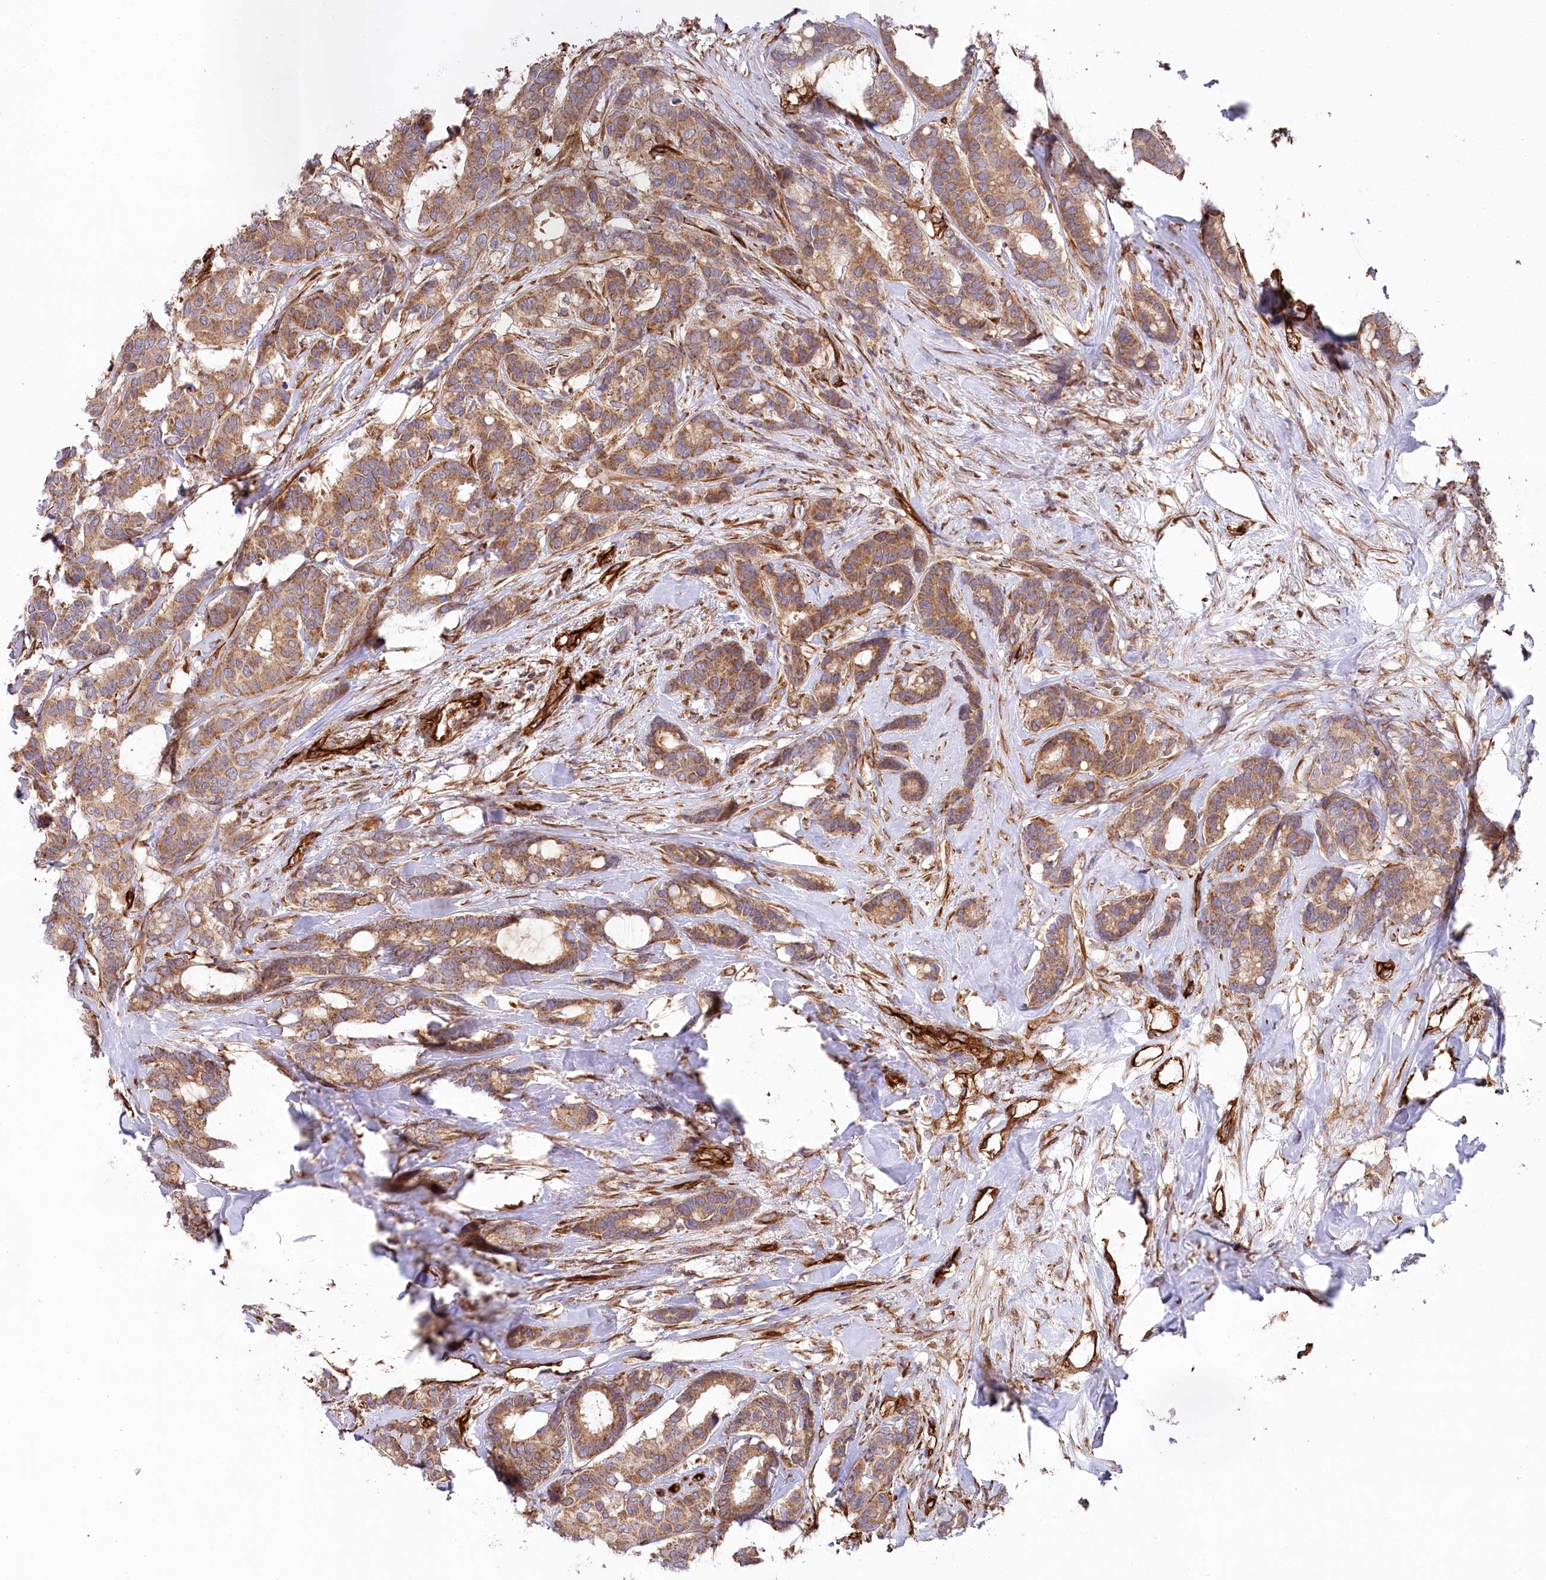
{"staining": {"intensity": "moderate", "quantity": ">75%", "location": "cytoplasmic/membranous"}, "tissue": "breast cancer", "cell_type": "Tumor cells", "image_type": "cancer", "snomed": [{"axis": "morphology", "description": "Duct carcinoma"}, {"axis": "topography", "description": "Breast"}], "caption": "Moderate cytoplasmic/membranous expression is seen in about >75% of tumor cells in infiltrating ductal carcinoma (breast). (Stains: DAB (3,3'-diaminobenzidine) in brown, nuclei in blue, Microscopy: brightfield microscopy at high magnification).", "gene": "MTPAP", "patient": {"sex": "female", "age": 87}}